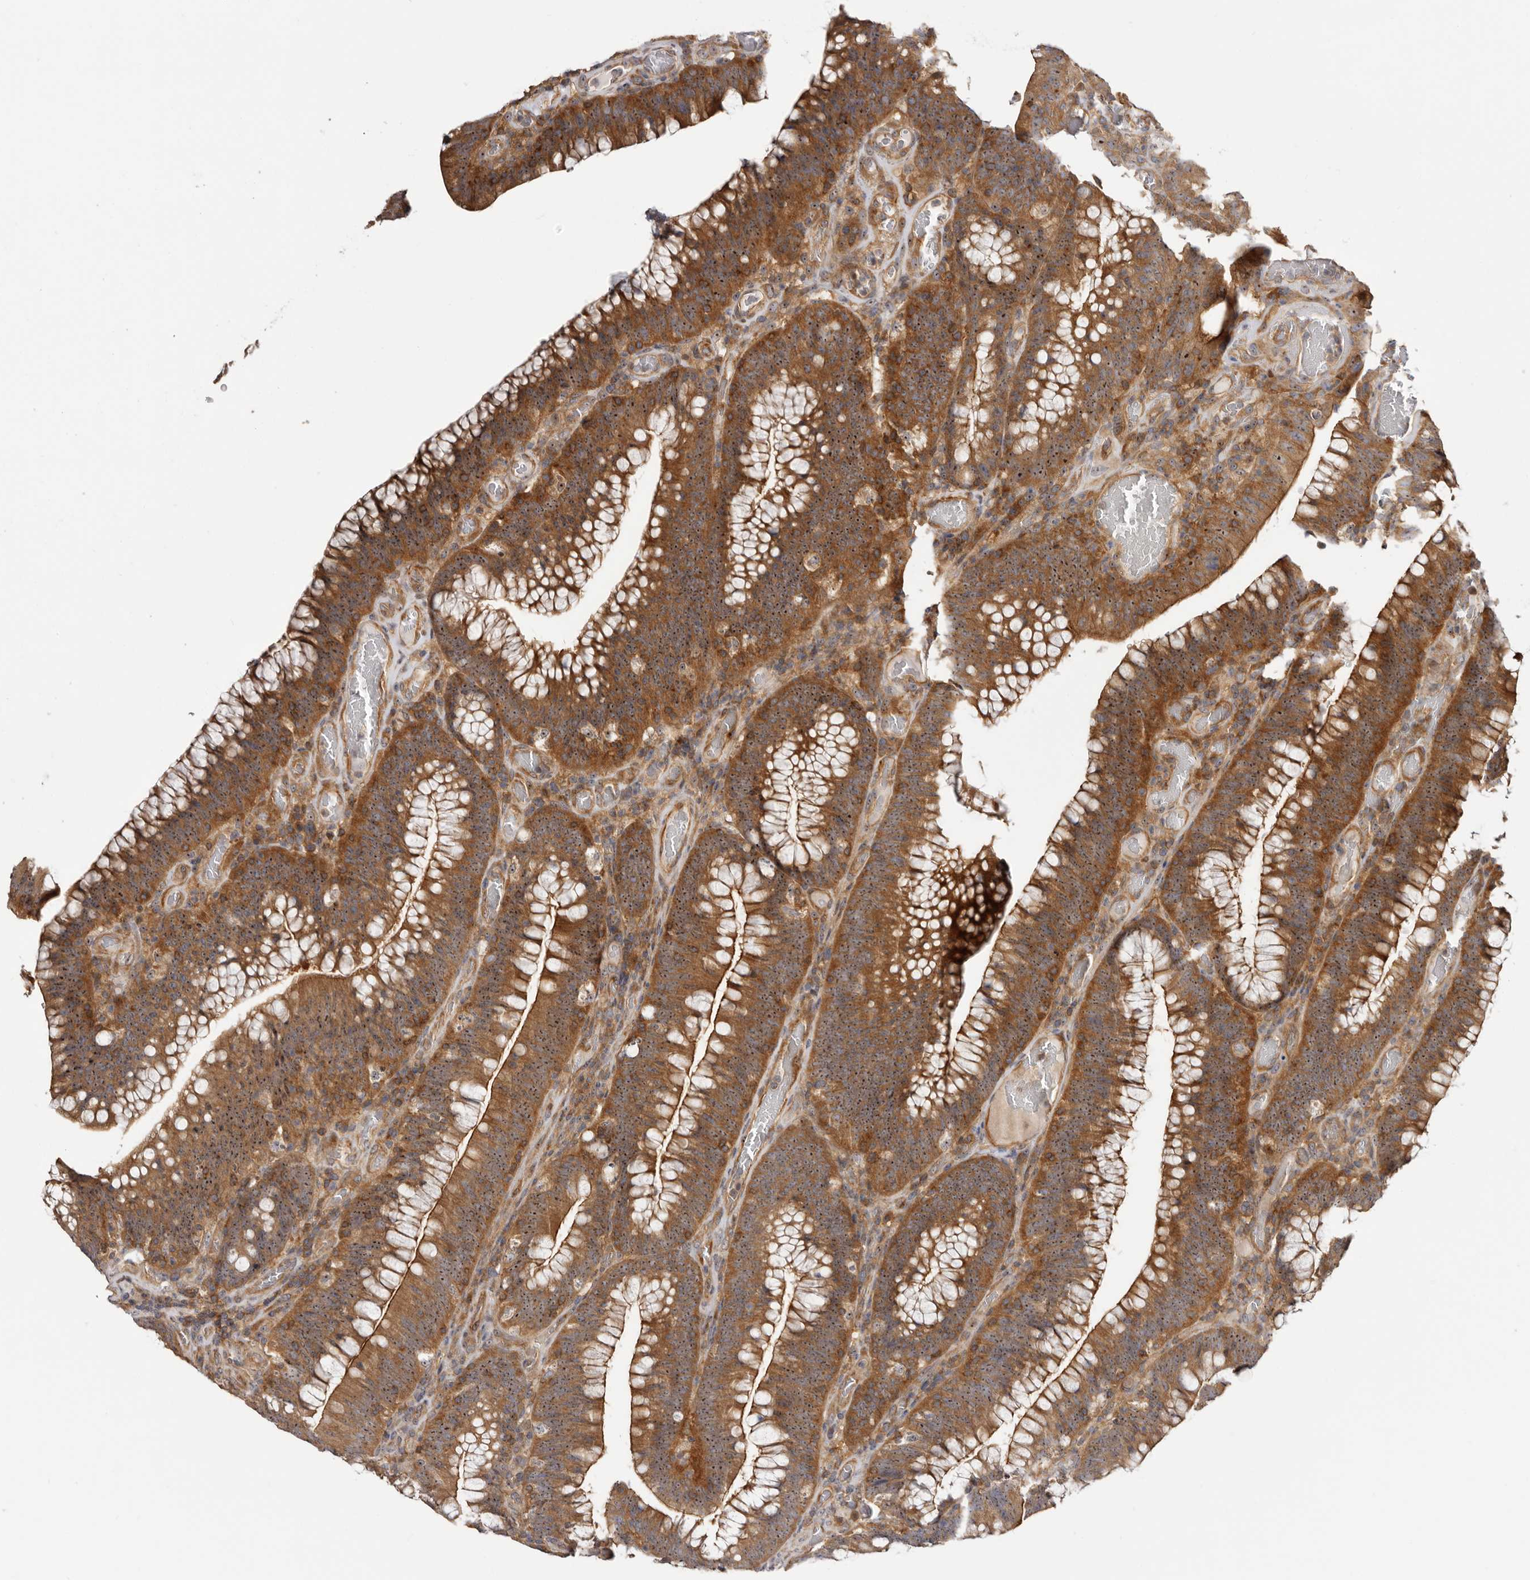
{"staining": {"intensity": "strong", "quantity": ">75%", "location": "cytoplasmic/membranous,nuclear"}, "tissue": "colorectal cancer", "cell_type": "Tumor cells", "image_type": "cancer", "snomed": [{"axis": "morphology", "description": "Normal tissue, NOS"}, {"axis": "topography", "description": "Colon"}], "caption": "IHC (DAB) staining of human colorectal cancer reveals strong cytoplasmic/membranous and nuclear protein positivity in about >75% of tumor cells.", "gene": "PANK4", "patient": {"sex": "female", "age": 82}}